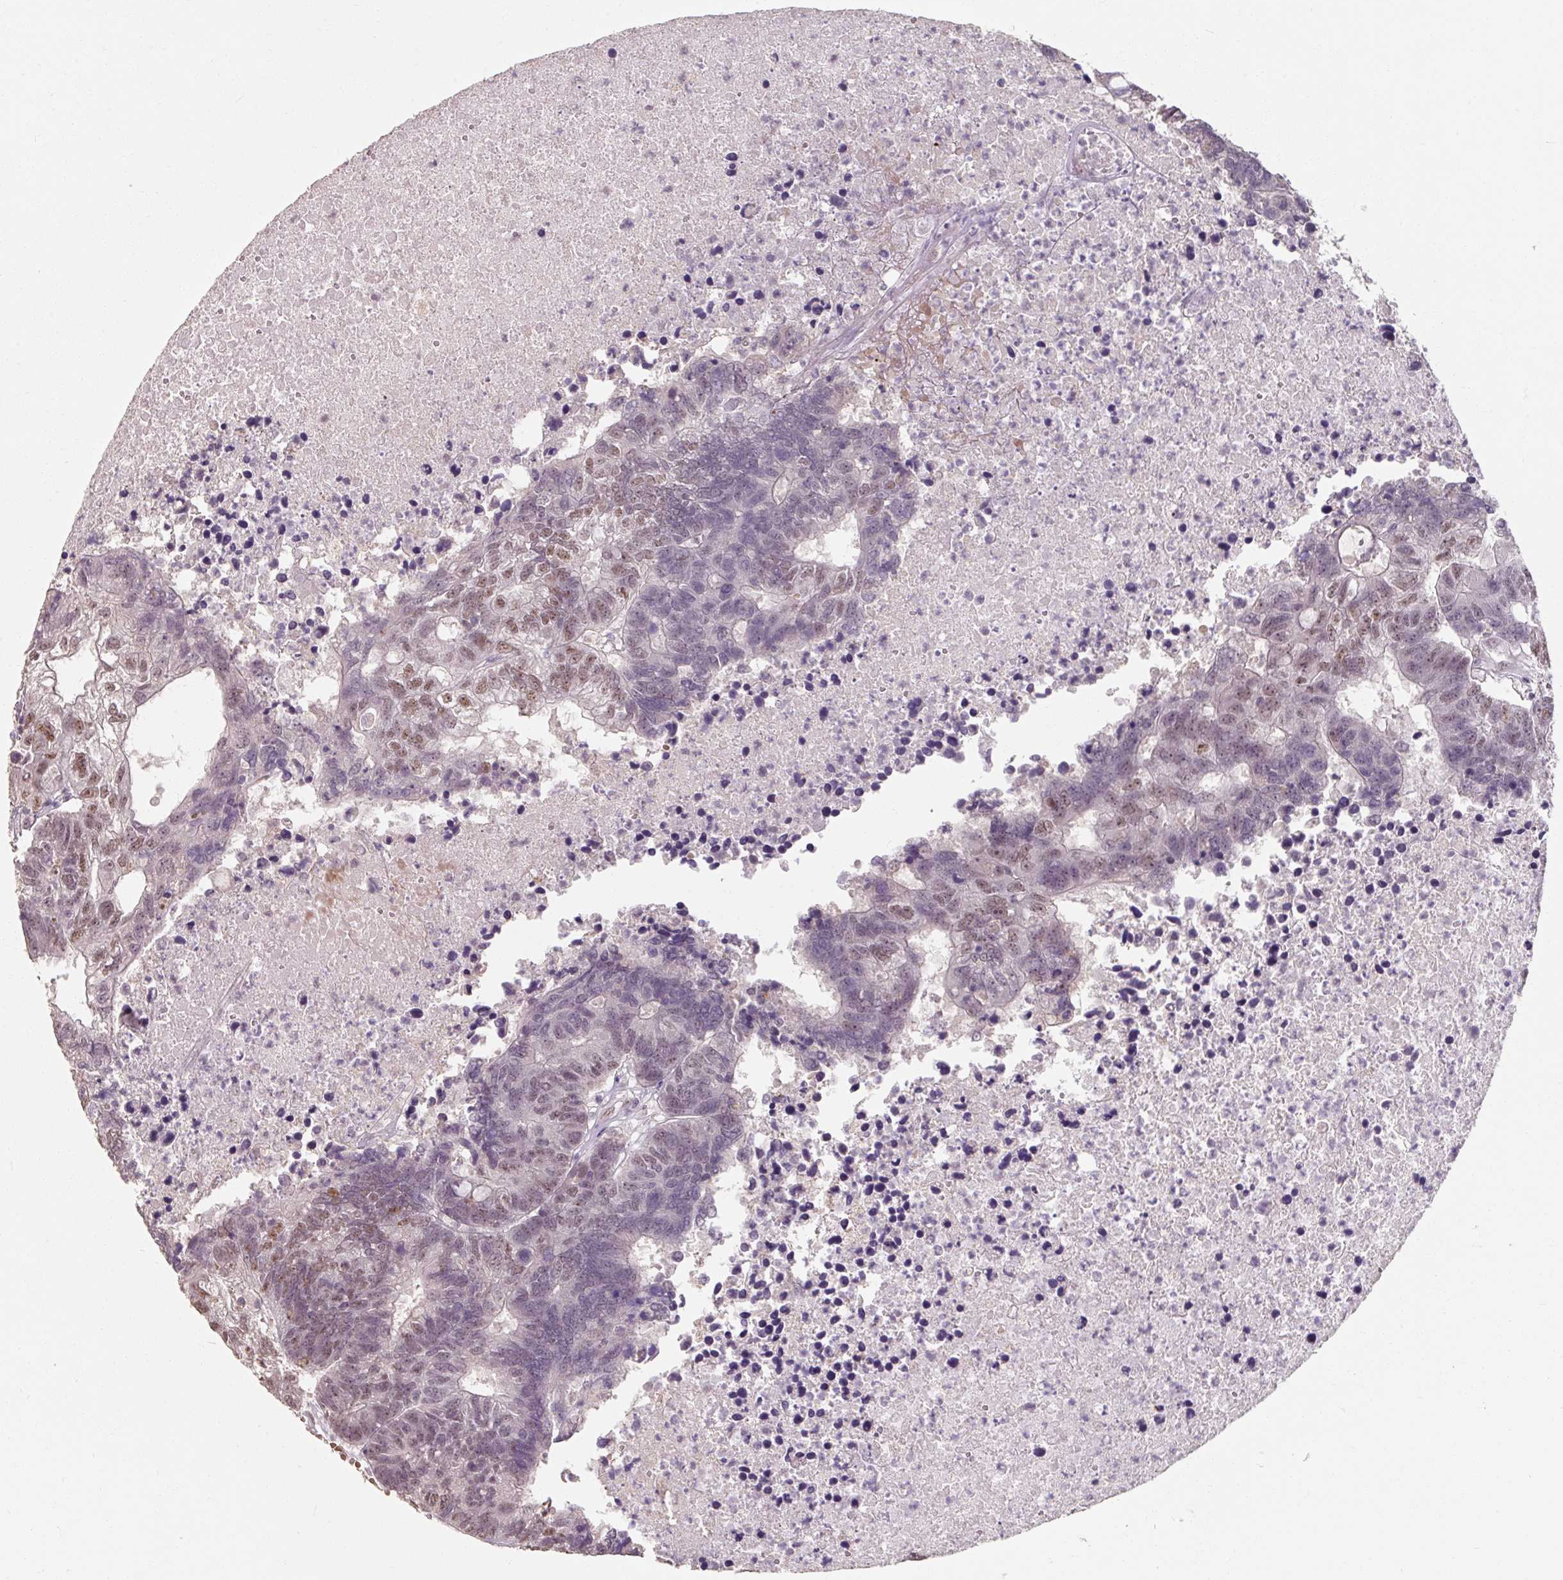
{"staining": {"intensity": "moderate", "quantity": "<25%", "location": "nuclear"}, "tissue": "colorectal cancer", "cell_type": "Tumor cells", "image_type": "cancer", "snomed": [{"axis": "morphology", "description": "Adenocarcinoma, NOS"}, {"axis": "topography", "description": "Colon"}], "caption": "Immunohistochemical staining of human colorectal cancer exhibits low levels of moderate nuclear expression in approximately <25% of tumor cells.", "gene": "ZFTRAF1", "patient": {"sex": "female", "age": 48}}